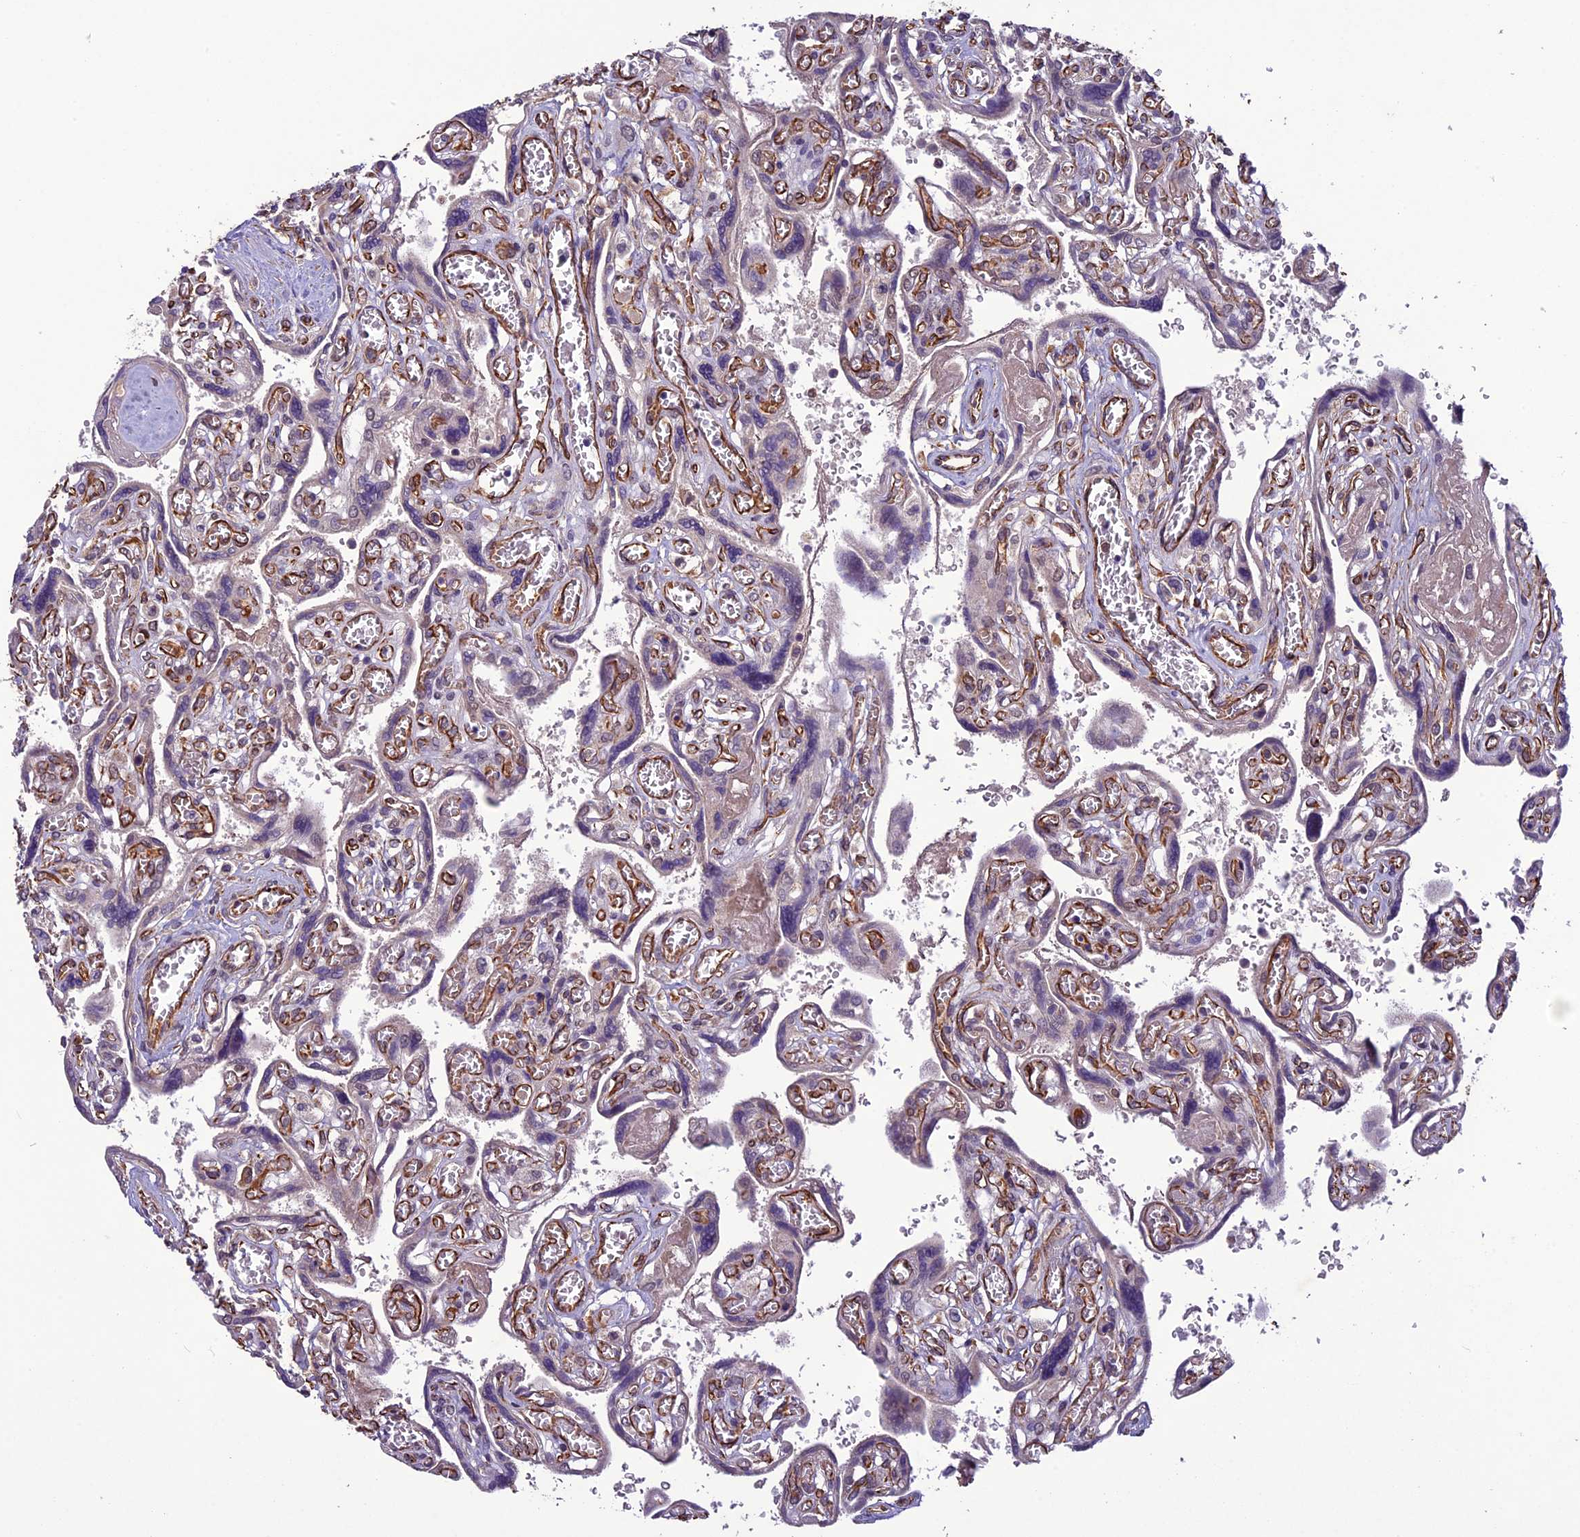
{"staining": {"intensity": "weak", "quantity": "25%-75%", "location": "nuclear"}, "tissue": "placenta", "cell_type": "Trophoblastic cells", "image_type": "normal", "snomed": [{"axis": "morphology", "description": "Normal tissue, NOS"}, {"axis": "topography", "description": "Placenta"}], "caption": "Immunohistochemical staining of normal human placenta displays low levels of weak nuclear positivity in about 25%-75% of trophoblastic cells. Using DAB (brown) and hematoxylin (blue) stains, captured at high magnification using brightfield microscopy.", "gene": "C3orf70", "patient": {"sex": "female", "age": 39}}